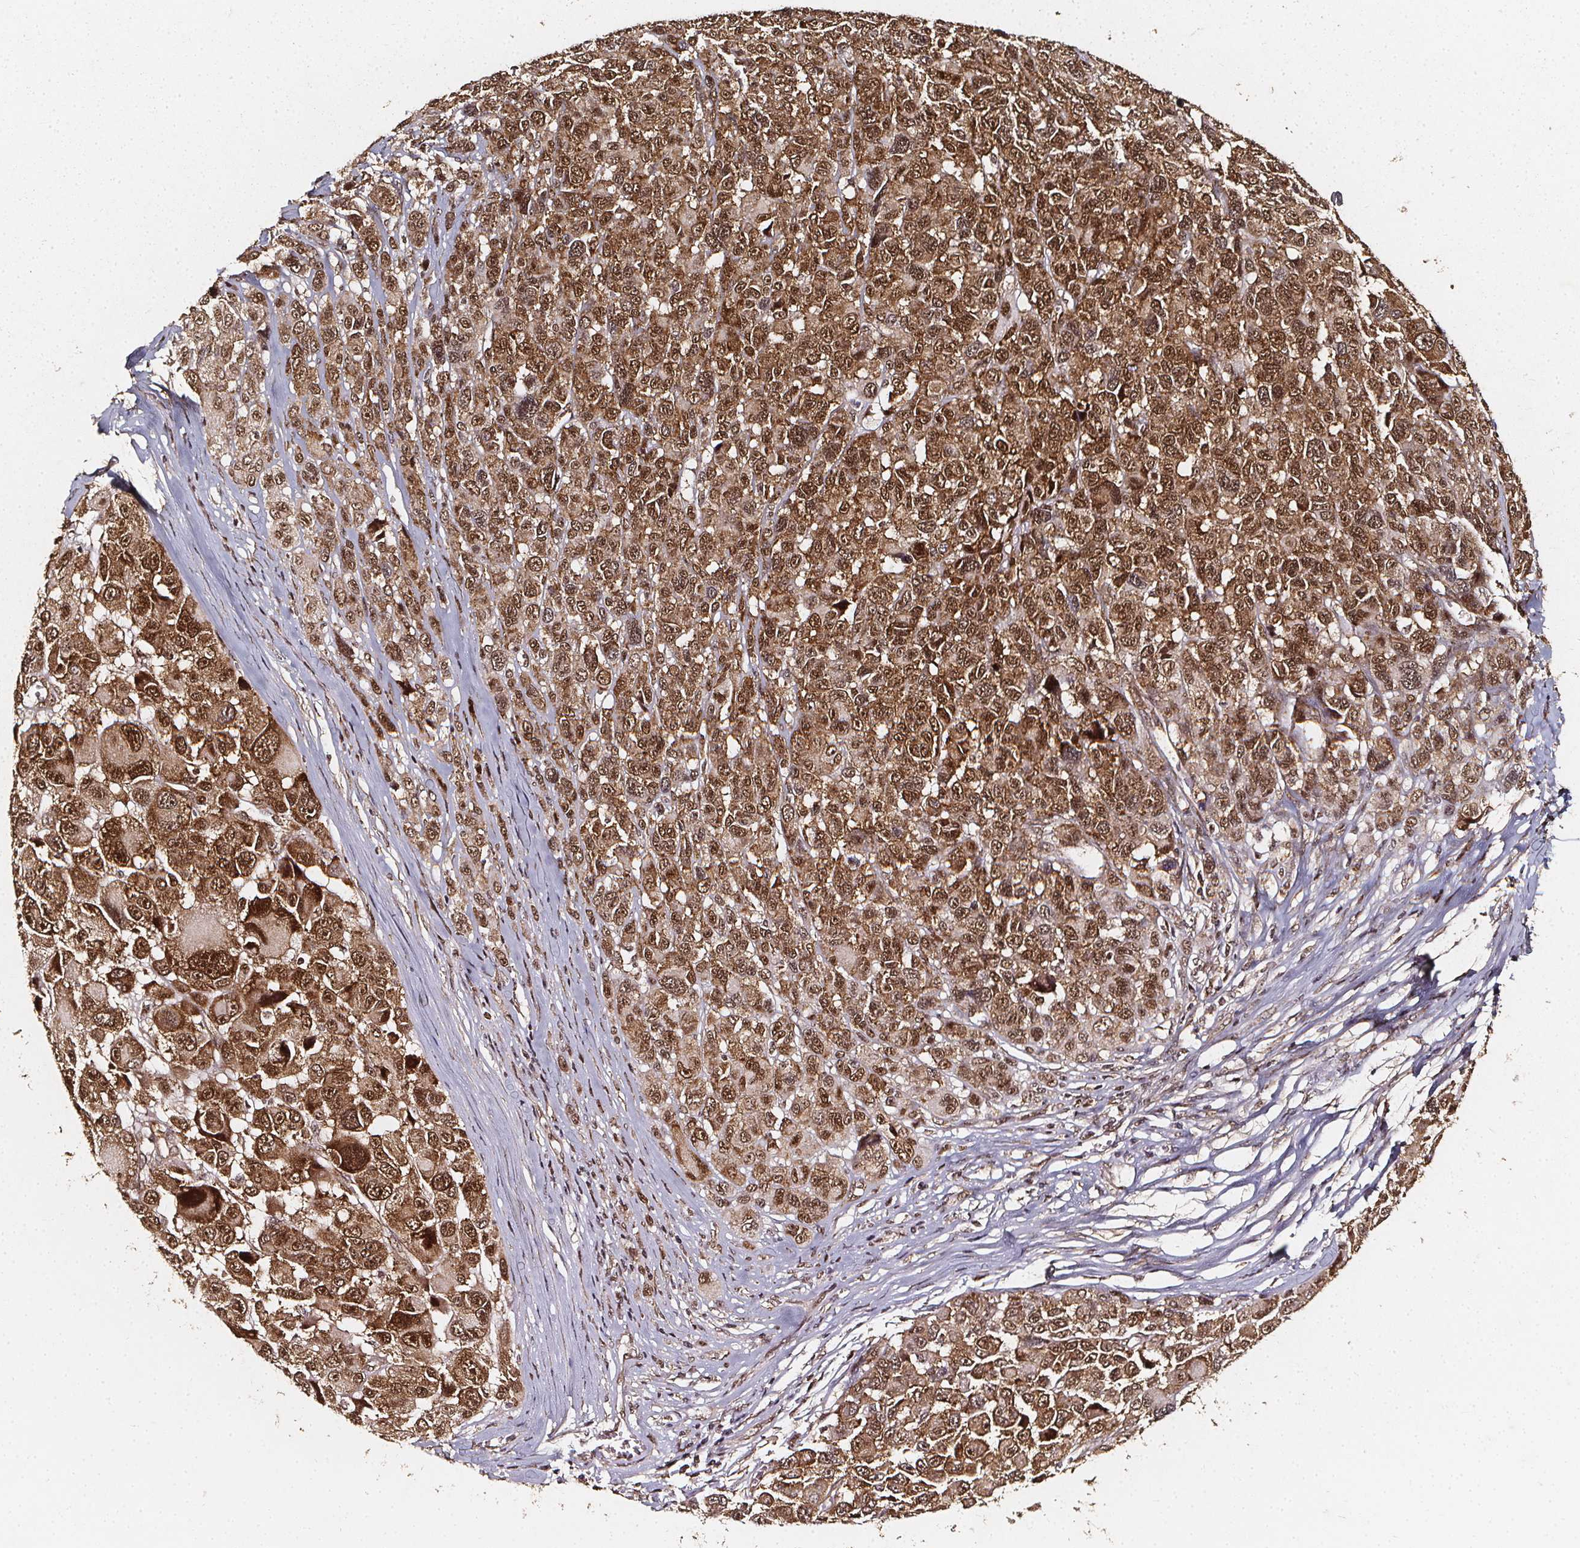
{"staining": {"intensity": "moderate", "quantity": ">75%", "location": "cytoplasmic/membranous,nuclear"}, "tissue": "melanoma", "cell_type": "Tumor cells", "image_type": "cancer", "snomed": [{"axis": "morphology", "description": "Malignant melanoma, NOS"}, {"axis": "topography", "description": "Skin"}], "caption": "Malignant melanoma stained with a brown dye displays moderate cytoplasmic/membranous and nuclear positive expression in approximately >75% of tumor cells.", "gene": "SMN1", "patient": {"sex": "female", "age": 66}}